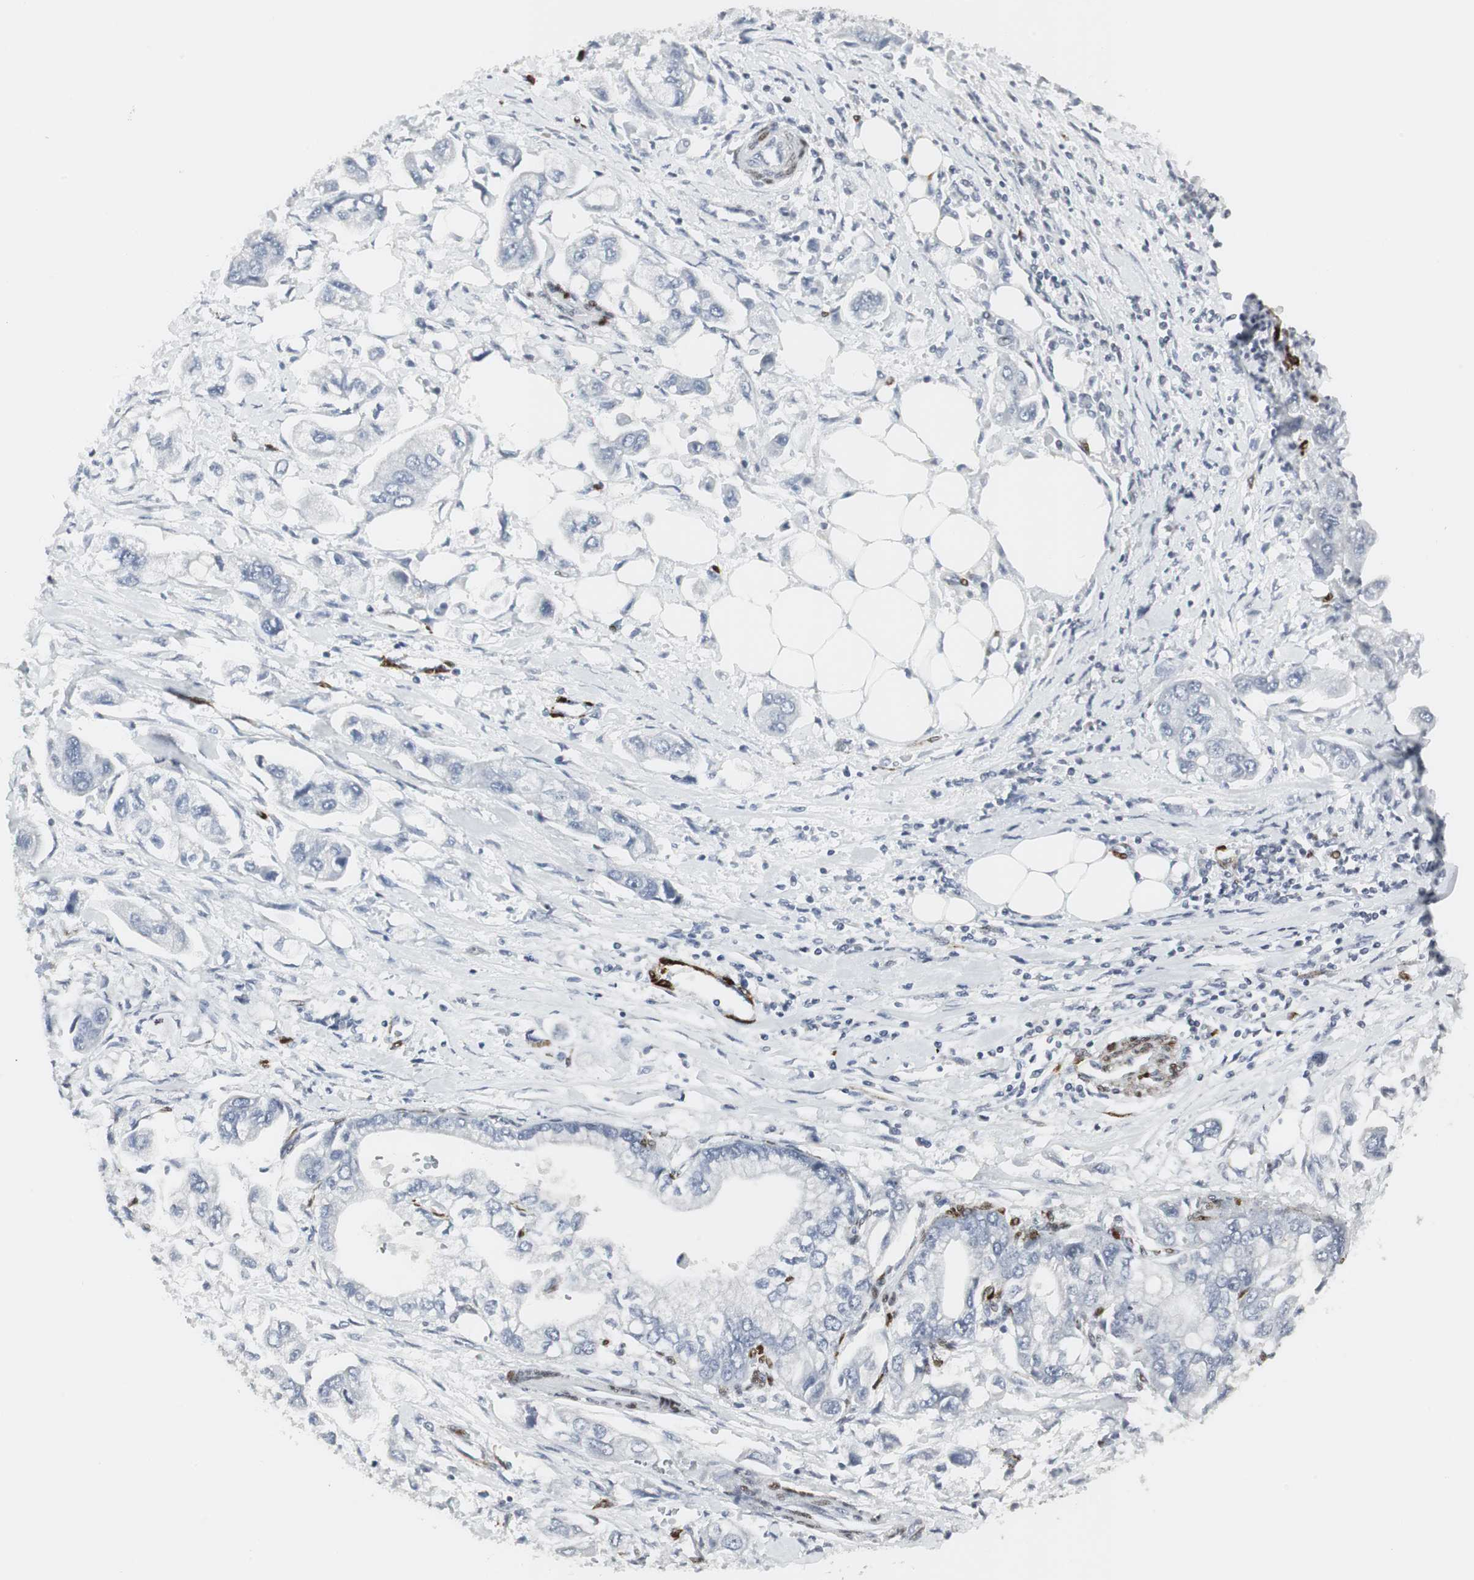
{"staining": {"intensity": "negative", "quantity": "none", "location": "none"}, "tissue": "stomach cancer", "cell_type": "Tumor cells", "image_type": "cancer", "snomed": [{"axis": "morphology", "description": "Adenocarcinoma, NOS"}, {"axis": "topography", "description": "Stomach"}], "caption": "This is an IHC histopathology image of stomach adenocarcinoma. There is no positivity in tumor cells.", "gene": "PPP1R14A", "patient": {"sex": "male", "age": 62}}